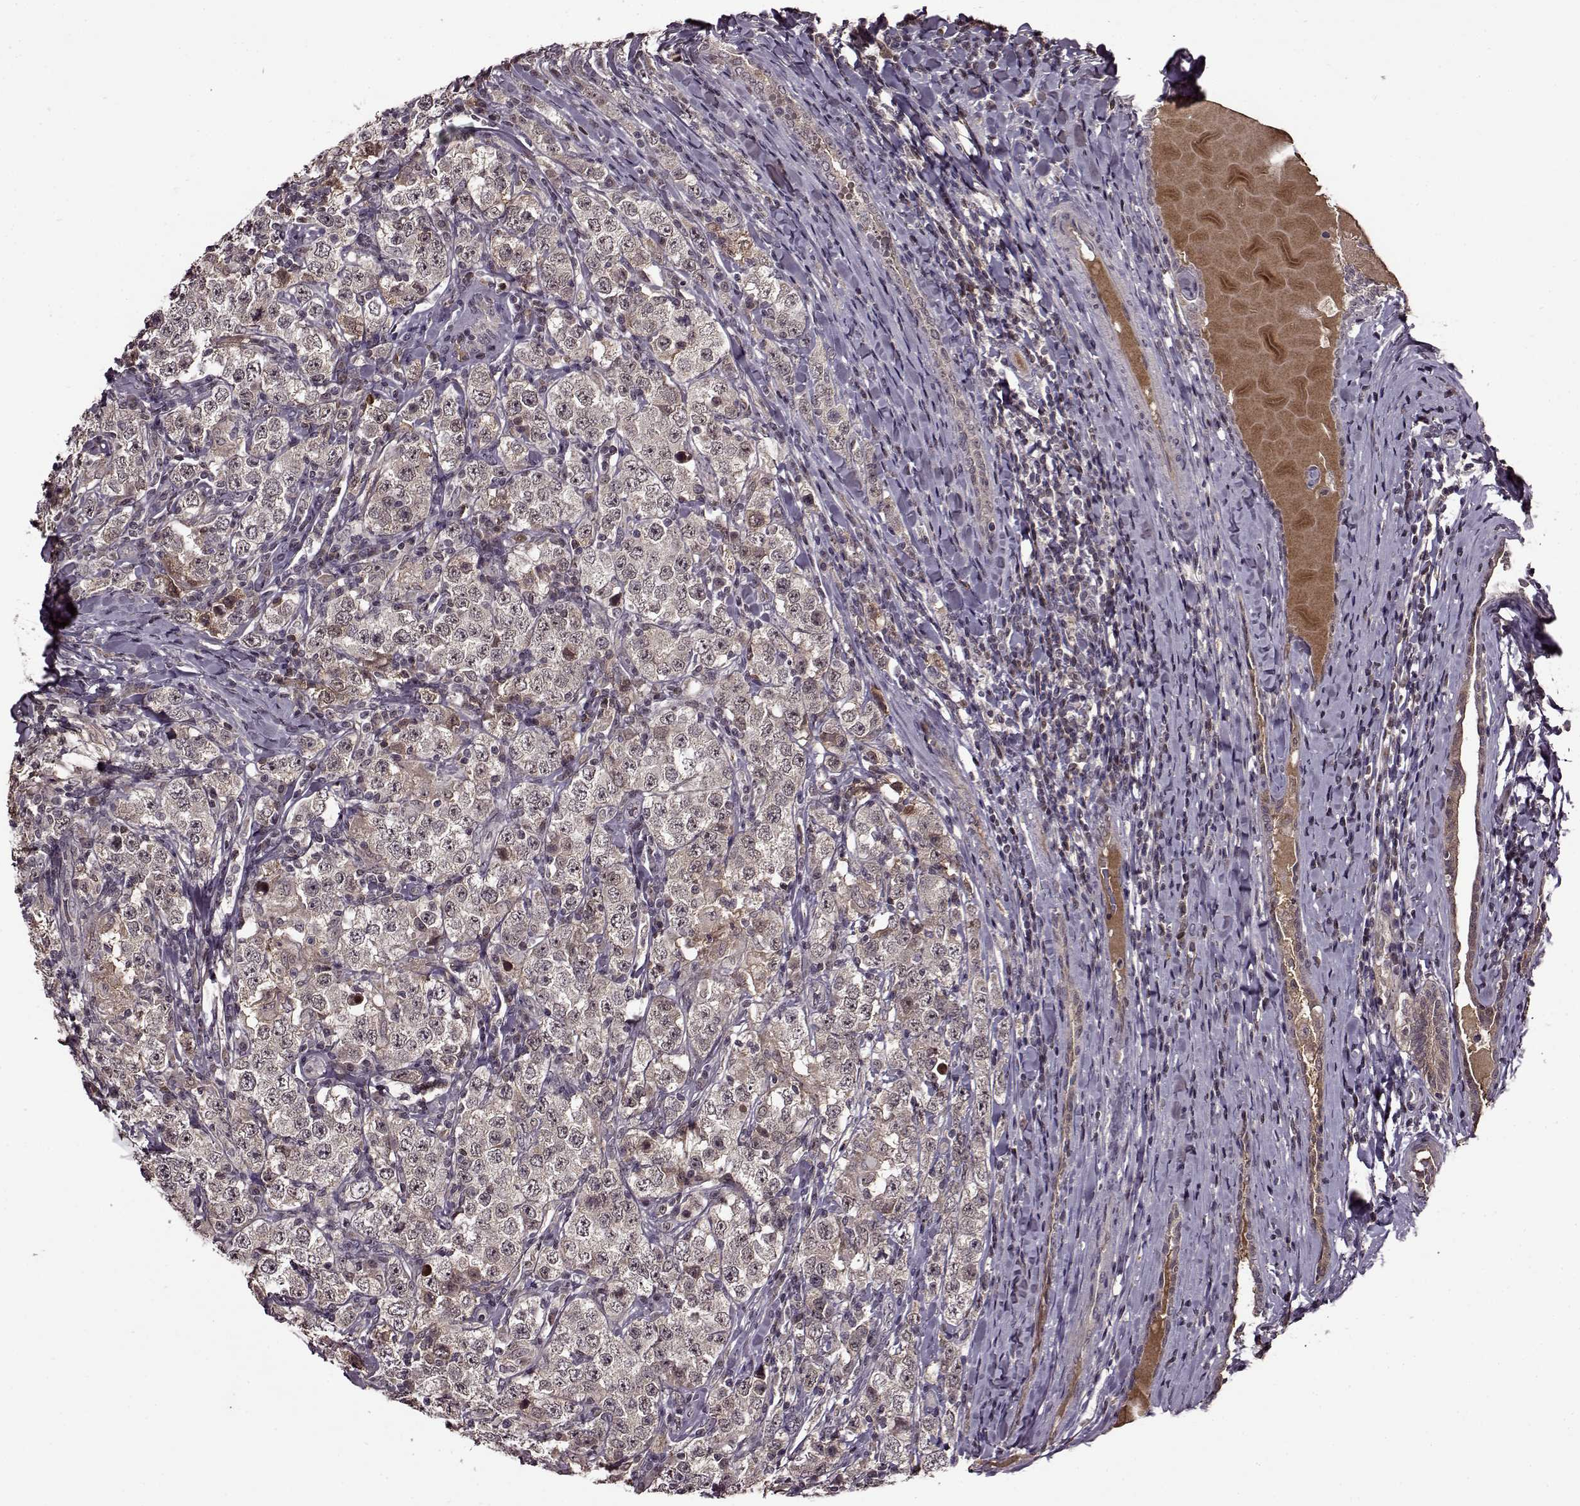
{"staining": {"intensity": "weak", "quantity": "<25%", "location": "cytoplasmic/membranous"}, "tissue": "testis cancer", "cell_type": "Tumor cells", "image_type": "cancer", "snomed": [{"axis": "morphology", "description": "Seminoma, NOS"}, {"axis": "morphology", "description": "Carcinoma, Embryonal, NOS"}, {"axis": "topography", "description": "Testis"}], "caption": "Immunohistochemistry micrograph of neoplastic tissue: human testis cancer stained with DAB exhibits no significant protein positivity in tumor cells.", "gene": "MAIP1", "patient": {"sex": "male", "age": 41}}